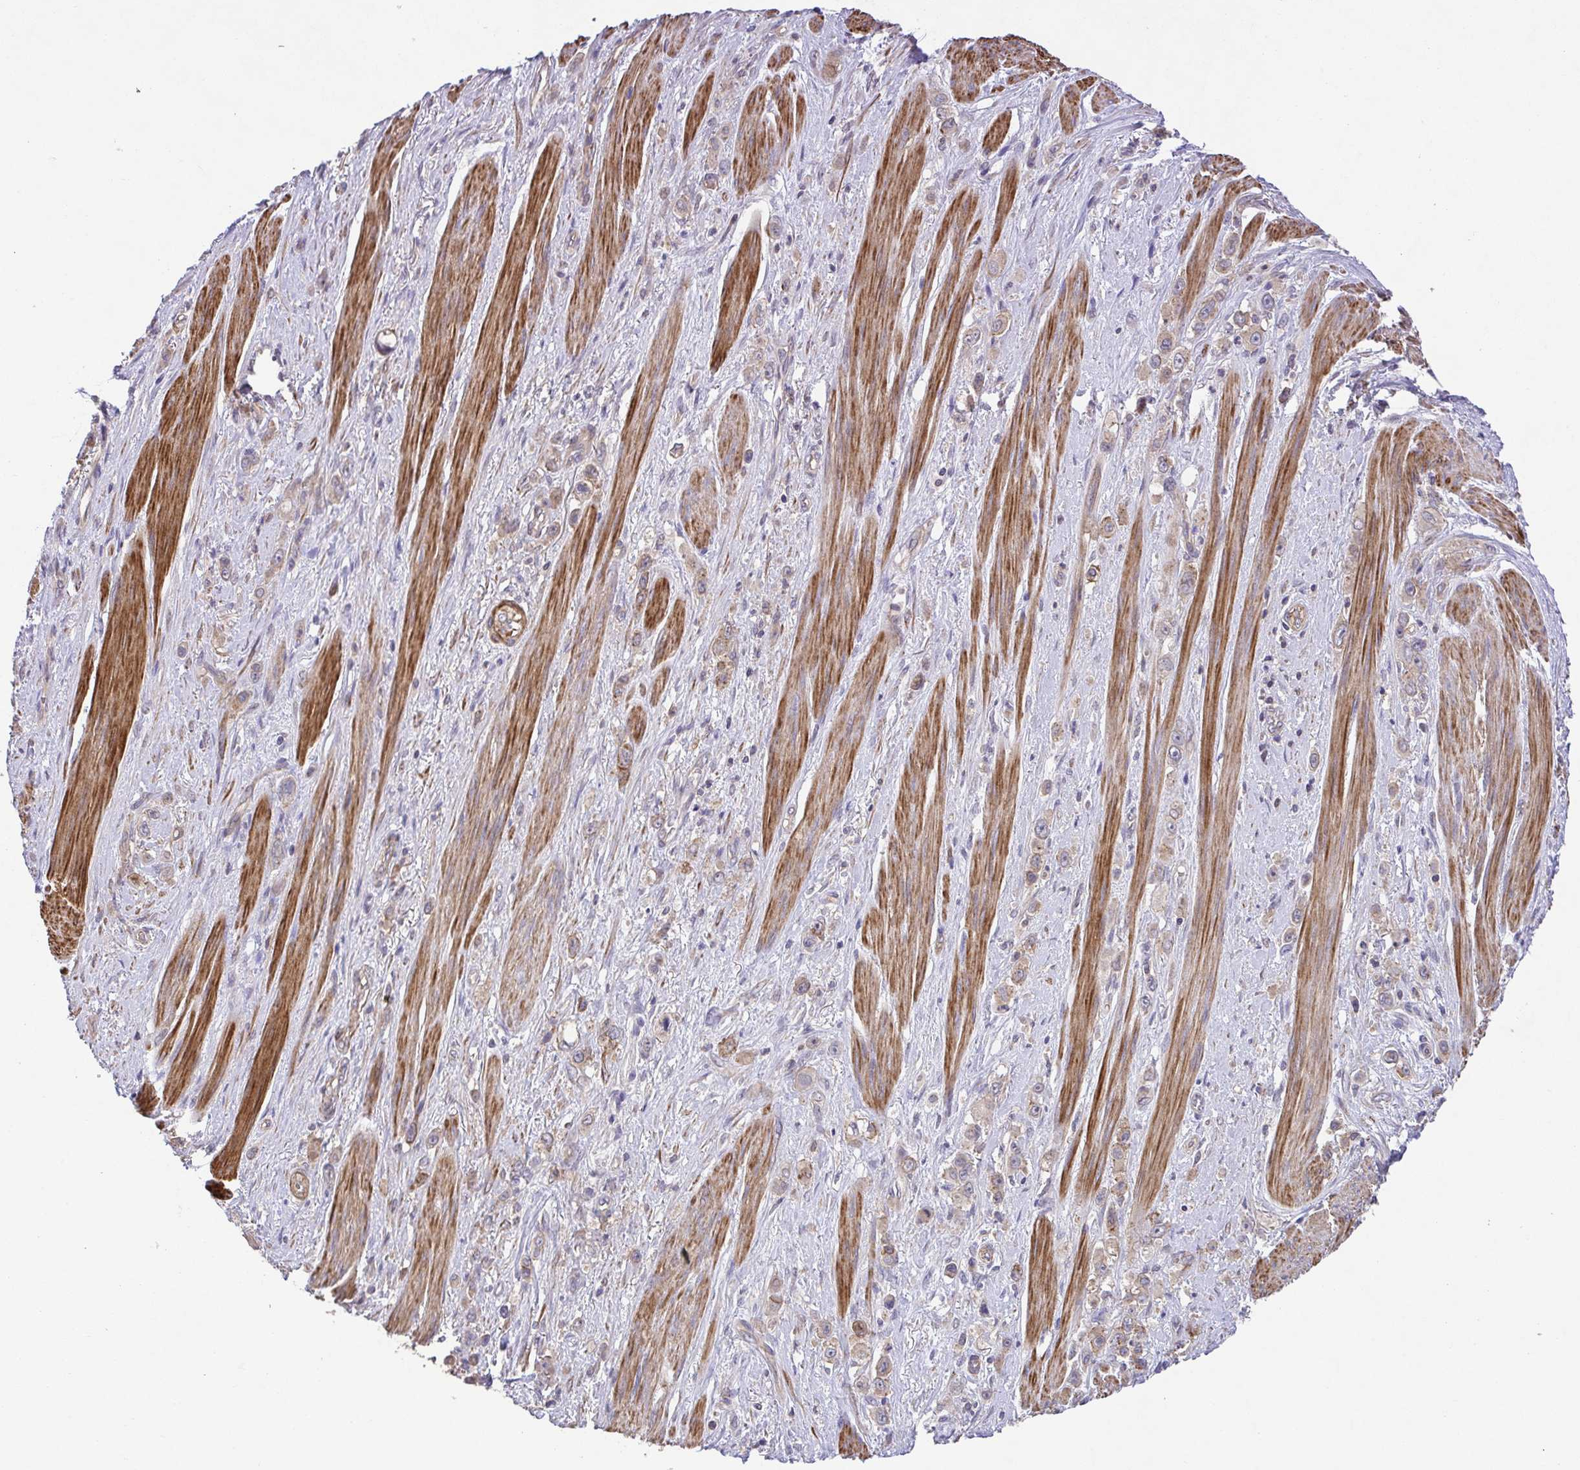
{"staining": {"intensity": "weak", "quantity": "<25%", "location": "cytoplasmic/membranous"}, "tissue": "stomach cancer", "cell_type": "Tumor cells", "image_type": "cancer", "snomed": [{"axis": "morphology", "description": "Adenocarcinoma, NOS"}, {"axis": "topography", "description": "Stomach, upper"}], "caption": "High power microscopy histopathology image of an immunohistochemistry (IHC) photomicrograph of stomach adenocarcinoma, revealing no significant positivity in tumor cells.", "gene": "IDE", "patient": {"sex": "male", "age": 75}}